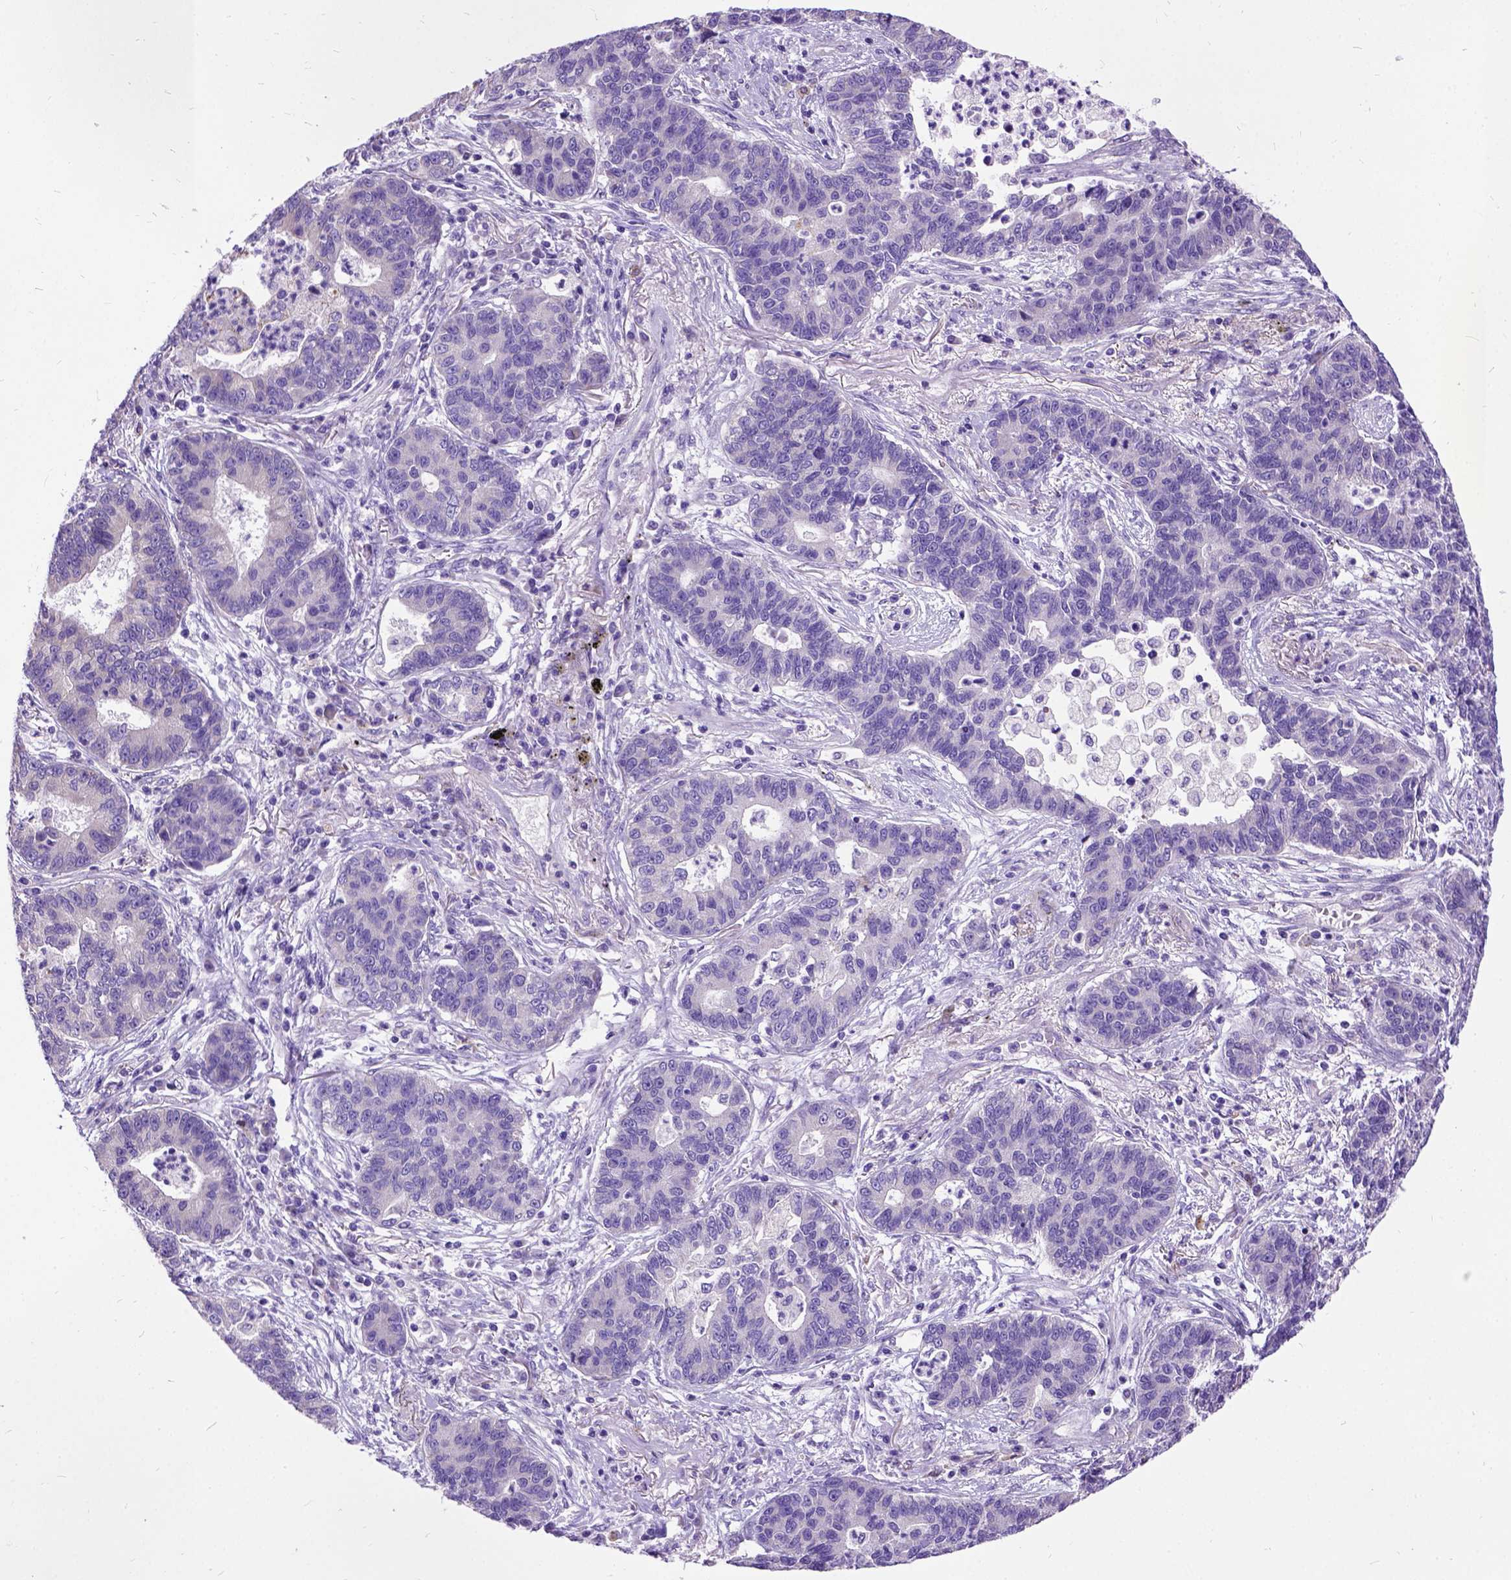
{"staining": {"intensity": "negative", "quantity": "none", "location": "none"}, "tissue": "lung cancer", "cell_type": "Tumor cells", "image_type": "cancer", "snomed": [{"axis": "morphology", "description": "Adenocarcinoma, NOS"}, {"axis": "topography", "description": "Lung"}], "caption": "IHC of human lung cancer displays no positivity in tumor cells.", "gene": "CFAP54", "patient": {"sex": "female", "age": 57}}